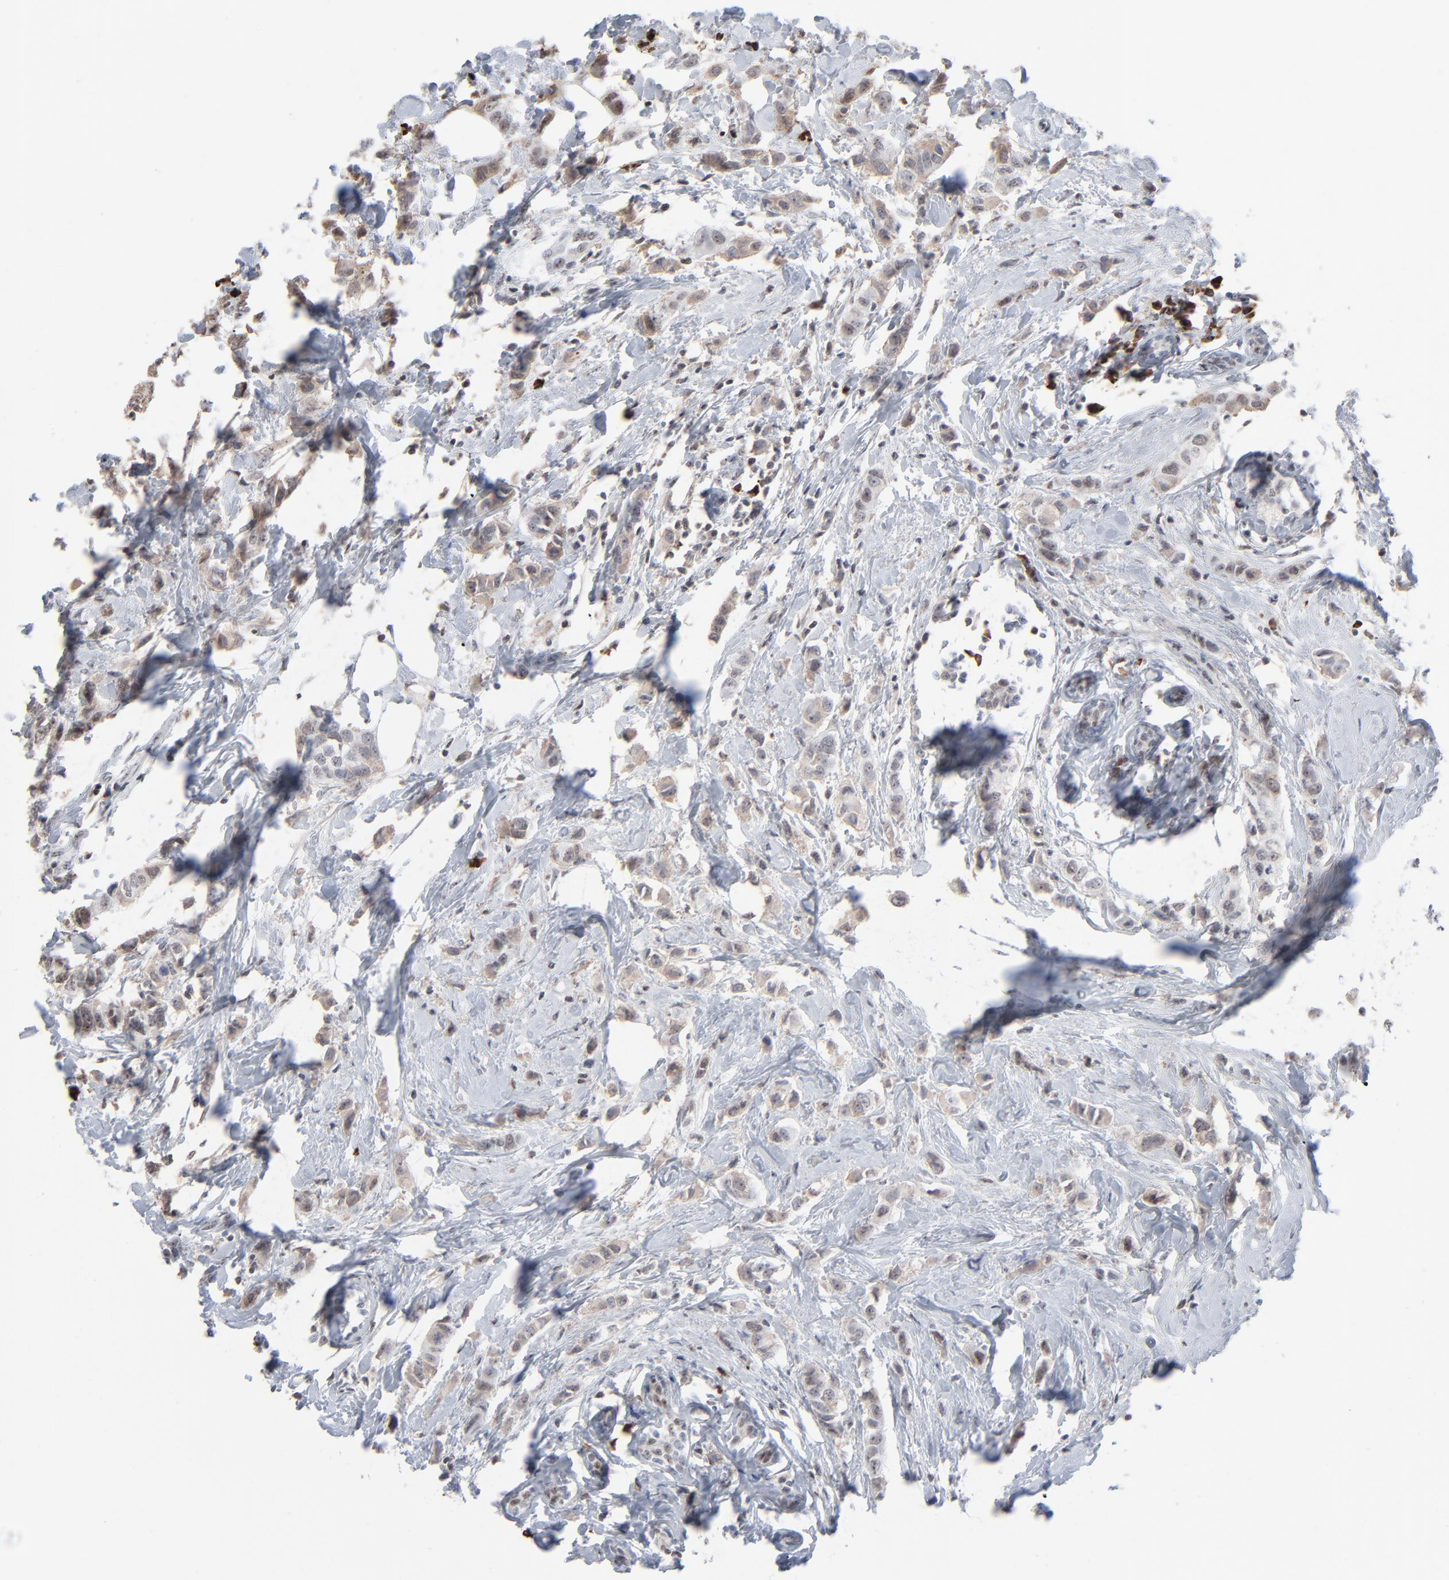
{"staining": {"intensity": "weak", "quantity": ">75%", "location": "cytoplasmic/membranous"}, "tissue": "breast cancer", "cell_type": "Tumor cells", "image_type": "cancer", "snomed": [{"axis": "morphology", "description": "Normal tissue, NOS"}, {"axis": "morphology", "description": "Duct carcinoma"}, {"axis": "topography", "description": "Breast"}], "caption": "Brown immunohistochemical staining in human breast cancer (infiltrating ductal carcinoma) demonstrates weak cytoplasmic/membranous positivity in approximately >75% of tumor cells.", "gene": "MPHOSPH6", "patient": {"sex": "female", "age": 50}}